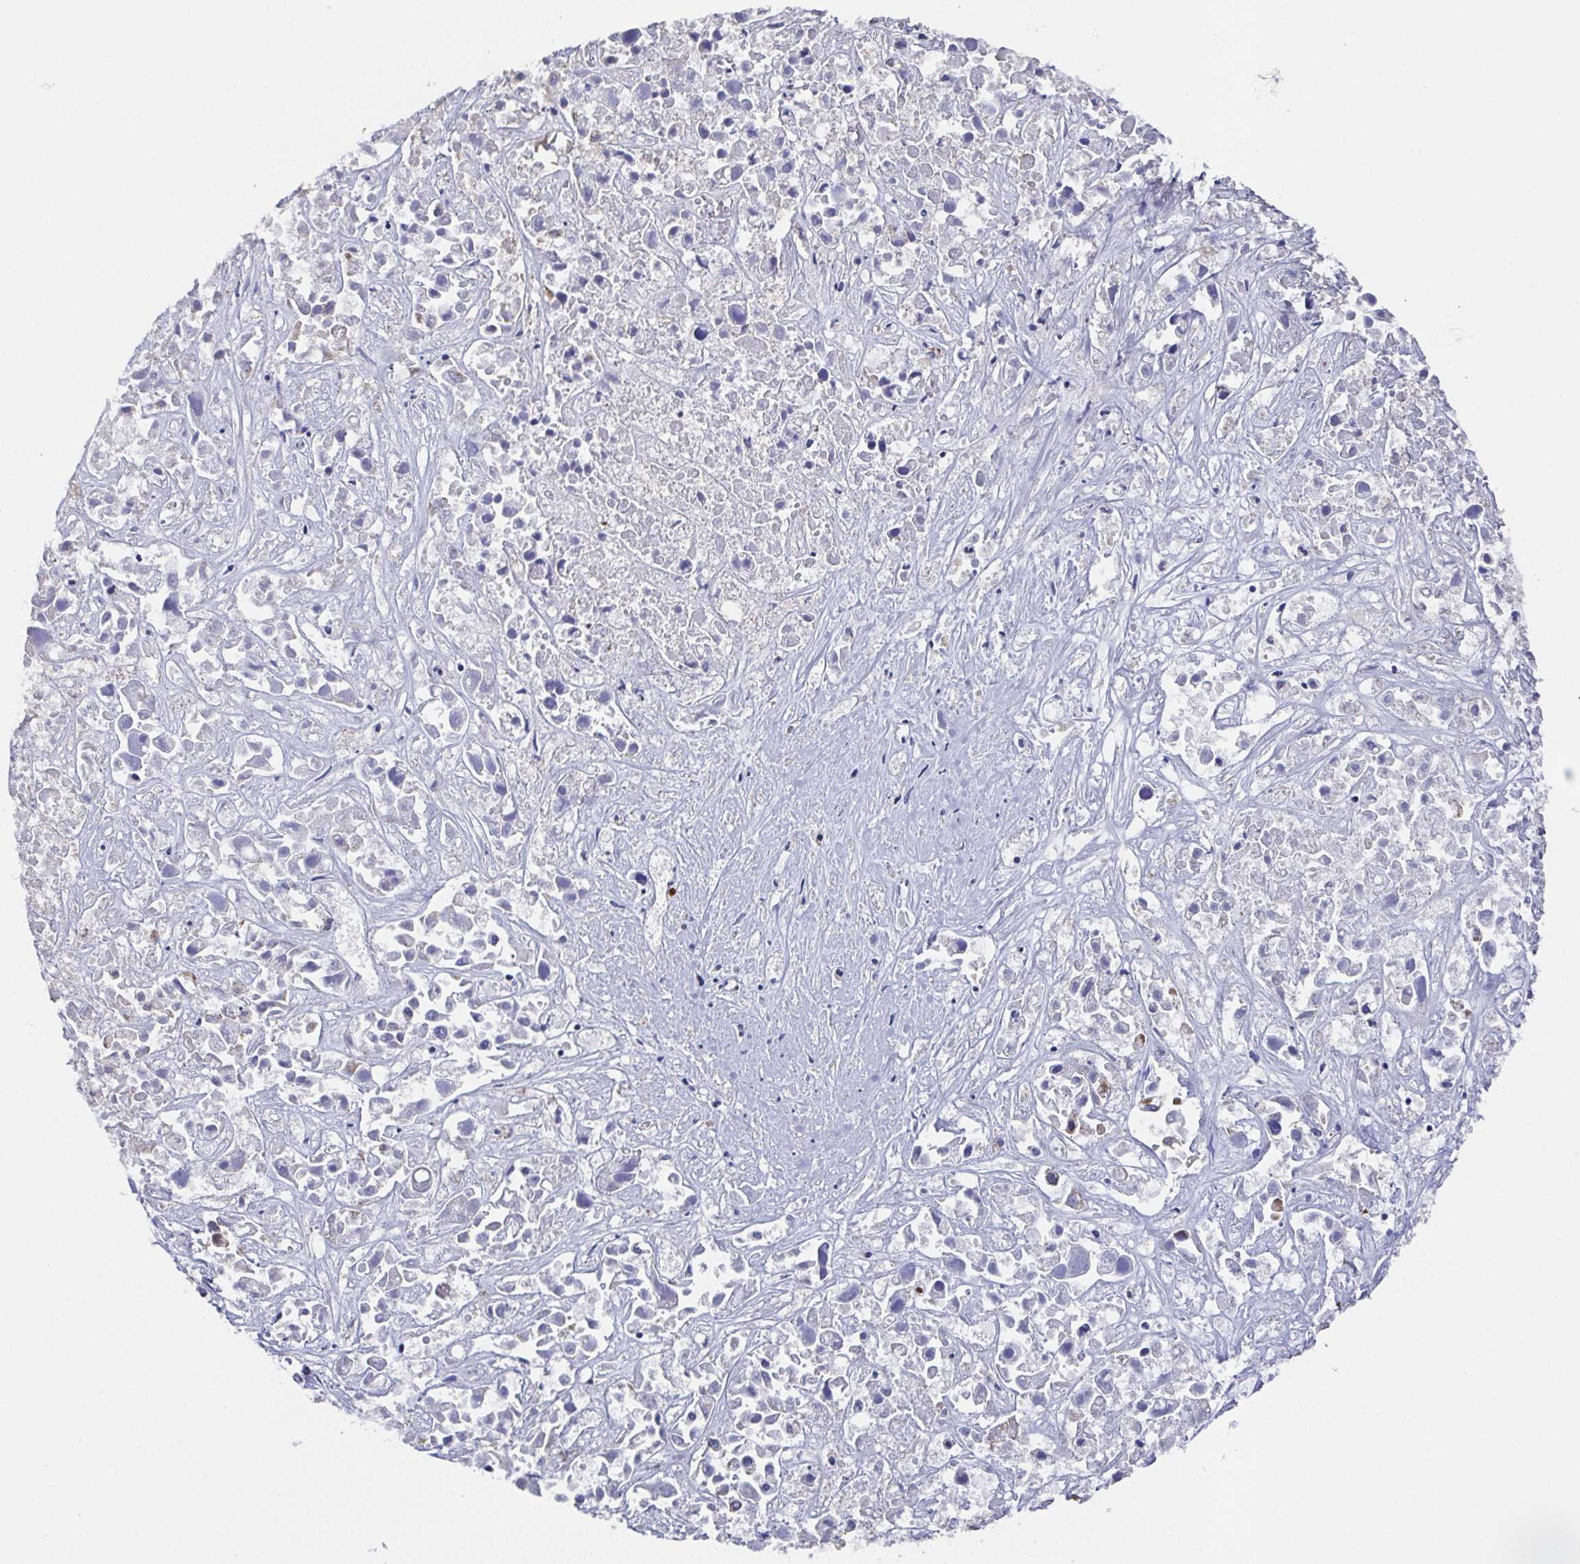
{"staining": {"intensity": "negative", "quantity": "none", "location": "none"}, "tissue": "liver cancer", "cell_type": "Tumor cells", "image_type": "cancer", "snomed": [{"axis": "morphology", "description": "Cholangiocarcinoma"}, {"axis": "topography", "description": "Liver"}], "caption": "Tumor cells show no significant protein positivity in liver cancer. (Brightfield microscopy of DAB (3,3'-diaminobenzidine) IHC at high magnification).", "gene": "SSC4D", "patient": {"sex": "male", "age": 81}}